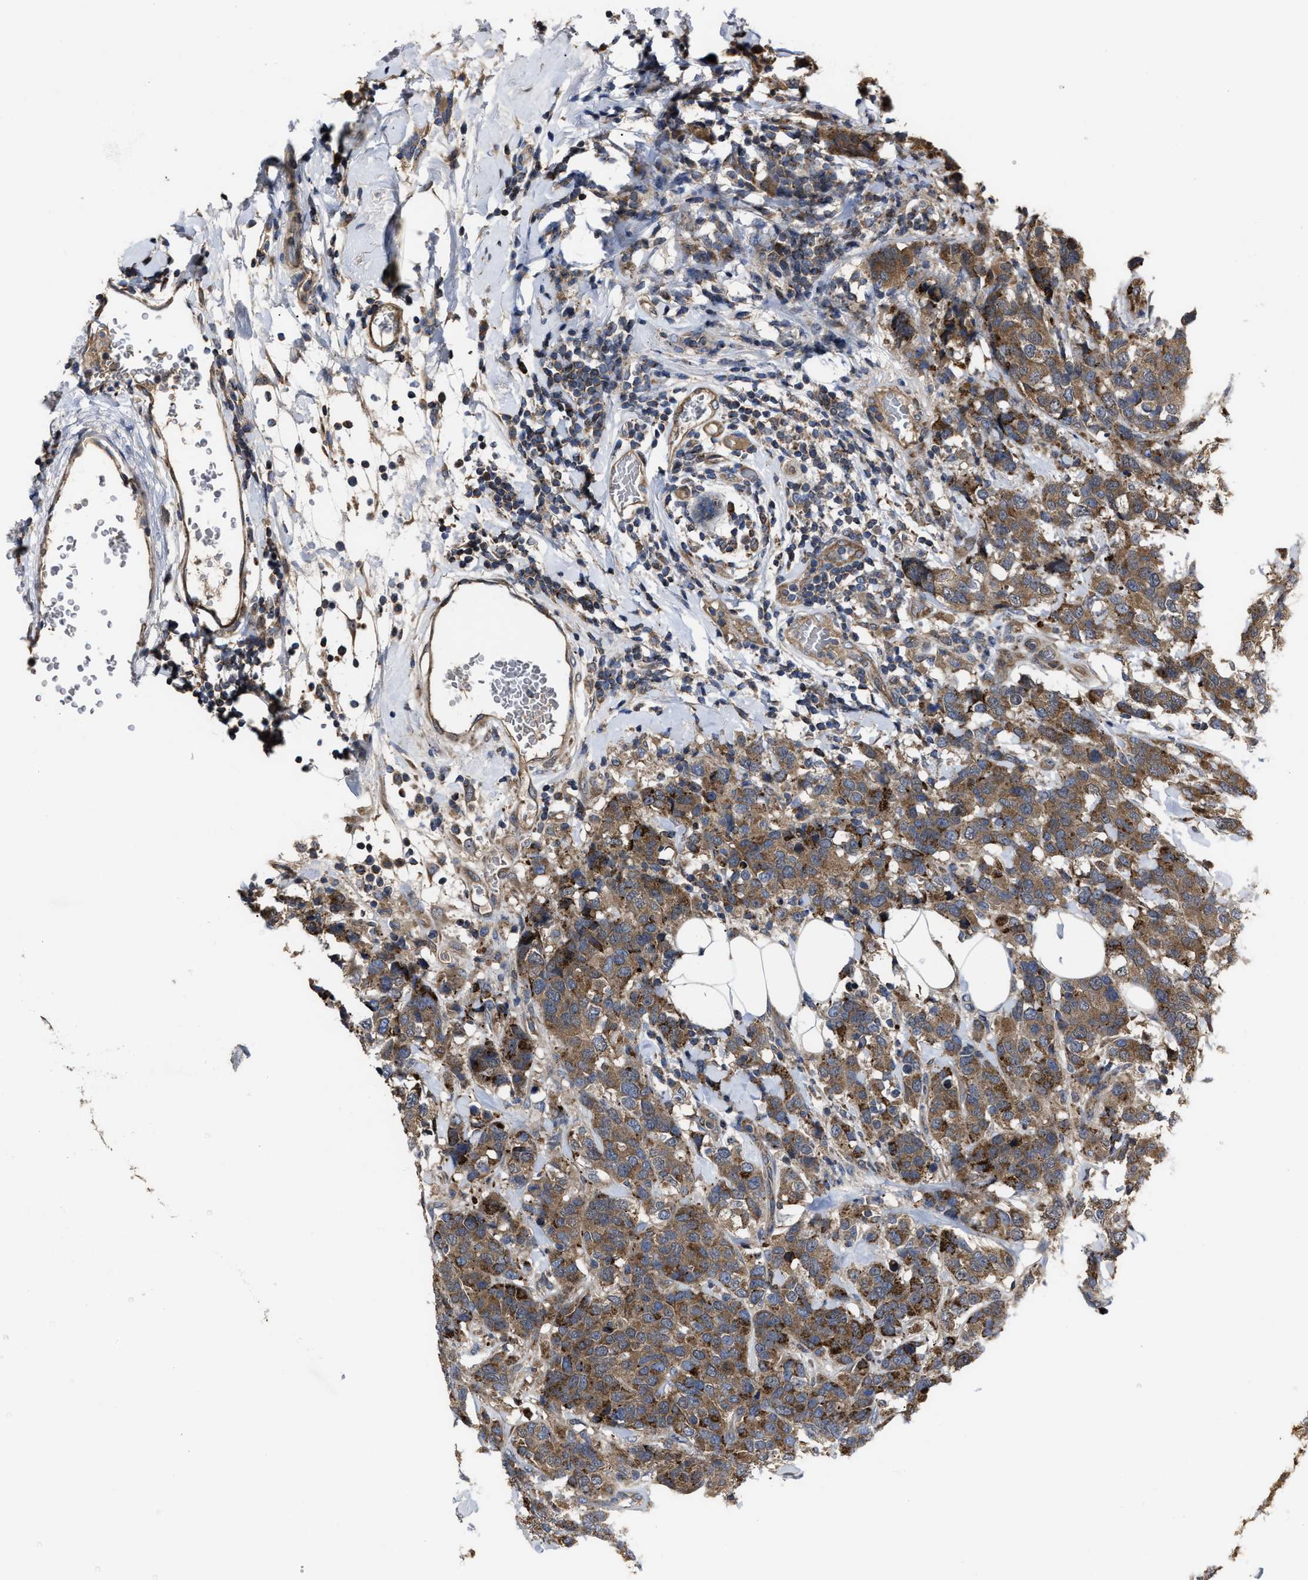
{"staining": {"intensity": "moderate", "quantity": ">75%", "location": "cytoplasmic/membranous"}, "tissue": "breast cancer", "cell_type": "Tumor cells", "image_type": "cancer", "snomed": [{"axis": "morphology", "description": "Lobular carcinoma"}, {"axis": "topography", "description": "Breast"}], "caption": "Brown immunohistochemical staining in breast cancer (lobular carcinoma) reveals moderate cytoplasmic/membranous expression in approximately >75% of tumor cells.", "gene": "PASK", "patient": {"sex": "female", "age": 59}}